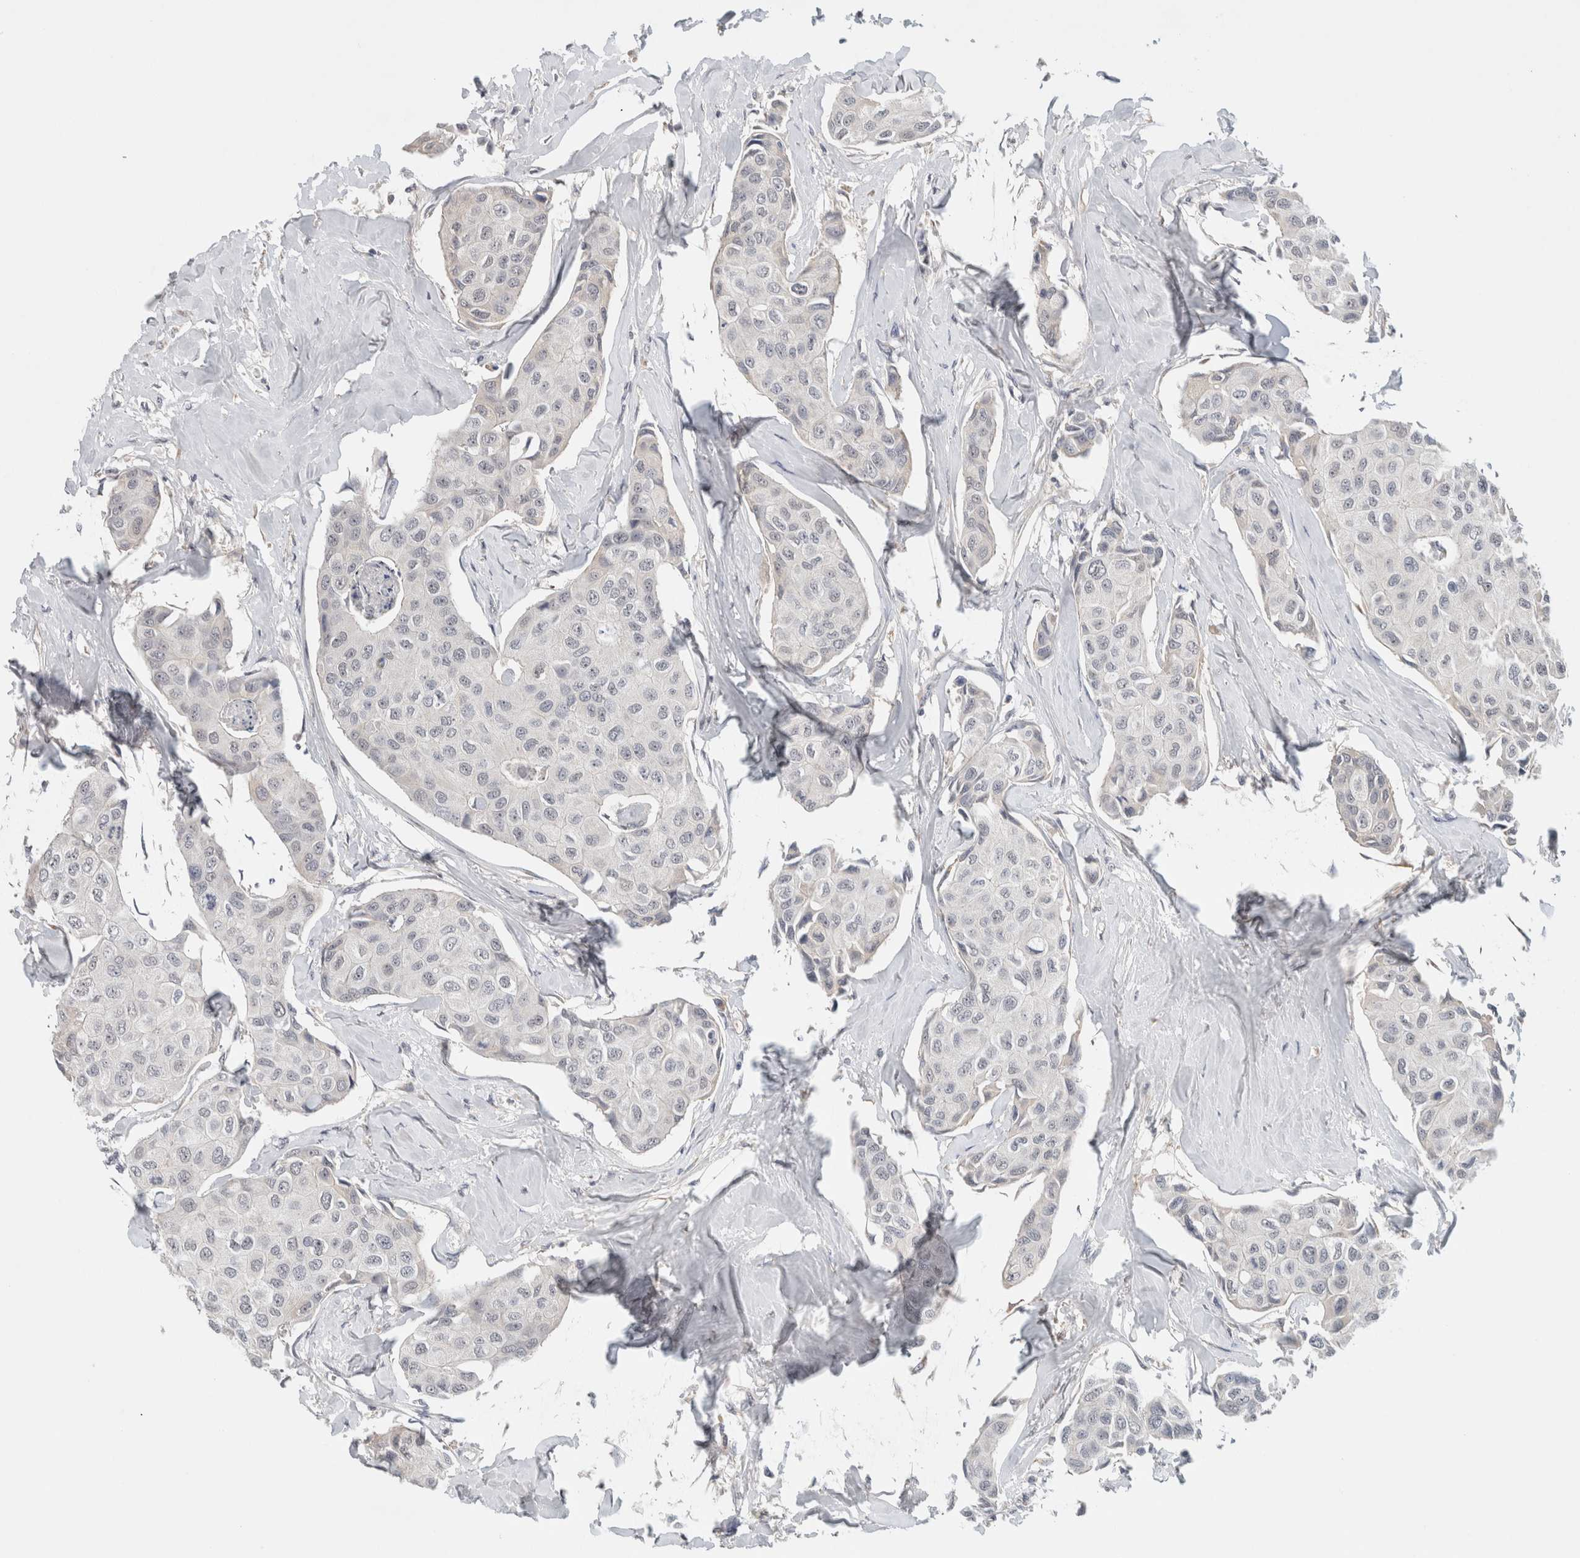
{"staining": {"intensity": "negative", "quantity": "none", "location": "none"}, "tissue": "breast cancer", "cell_type": "Tumor cells", "image_type": "cancer", "snomed": [{"axis": "morphology", "description": "Duct carcinoma"}, {"axis": "topography", "description": "Breast"}], "caption": "Protein analysis of infiltrating ductal carcinoma (breast) exhibits no significant positivity in tumor cells. (DAB (3,3'-diaminobenzidine) IHC, high magnification).", "gene": "HCN3", "patient": {"sex": "female", "age": 80}}